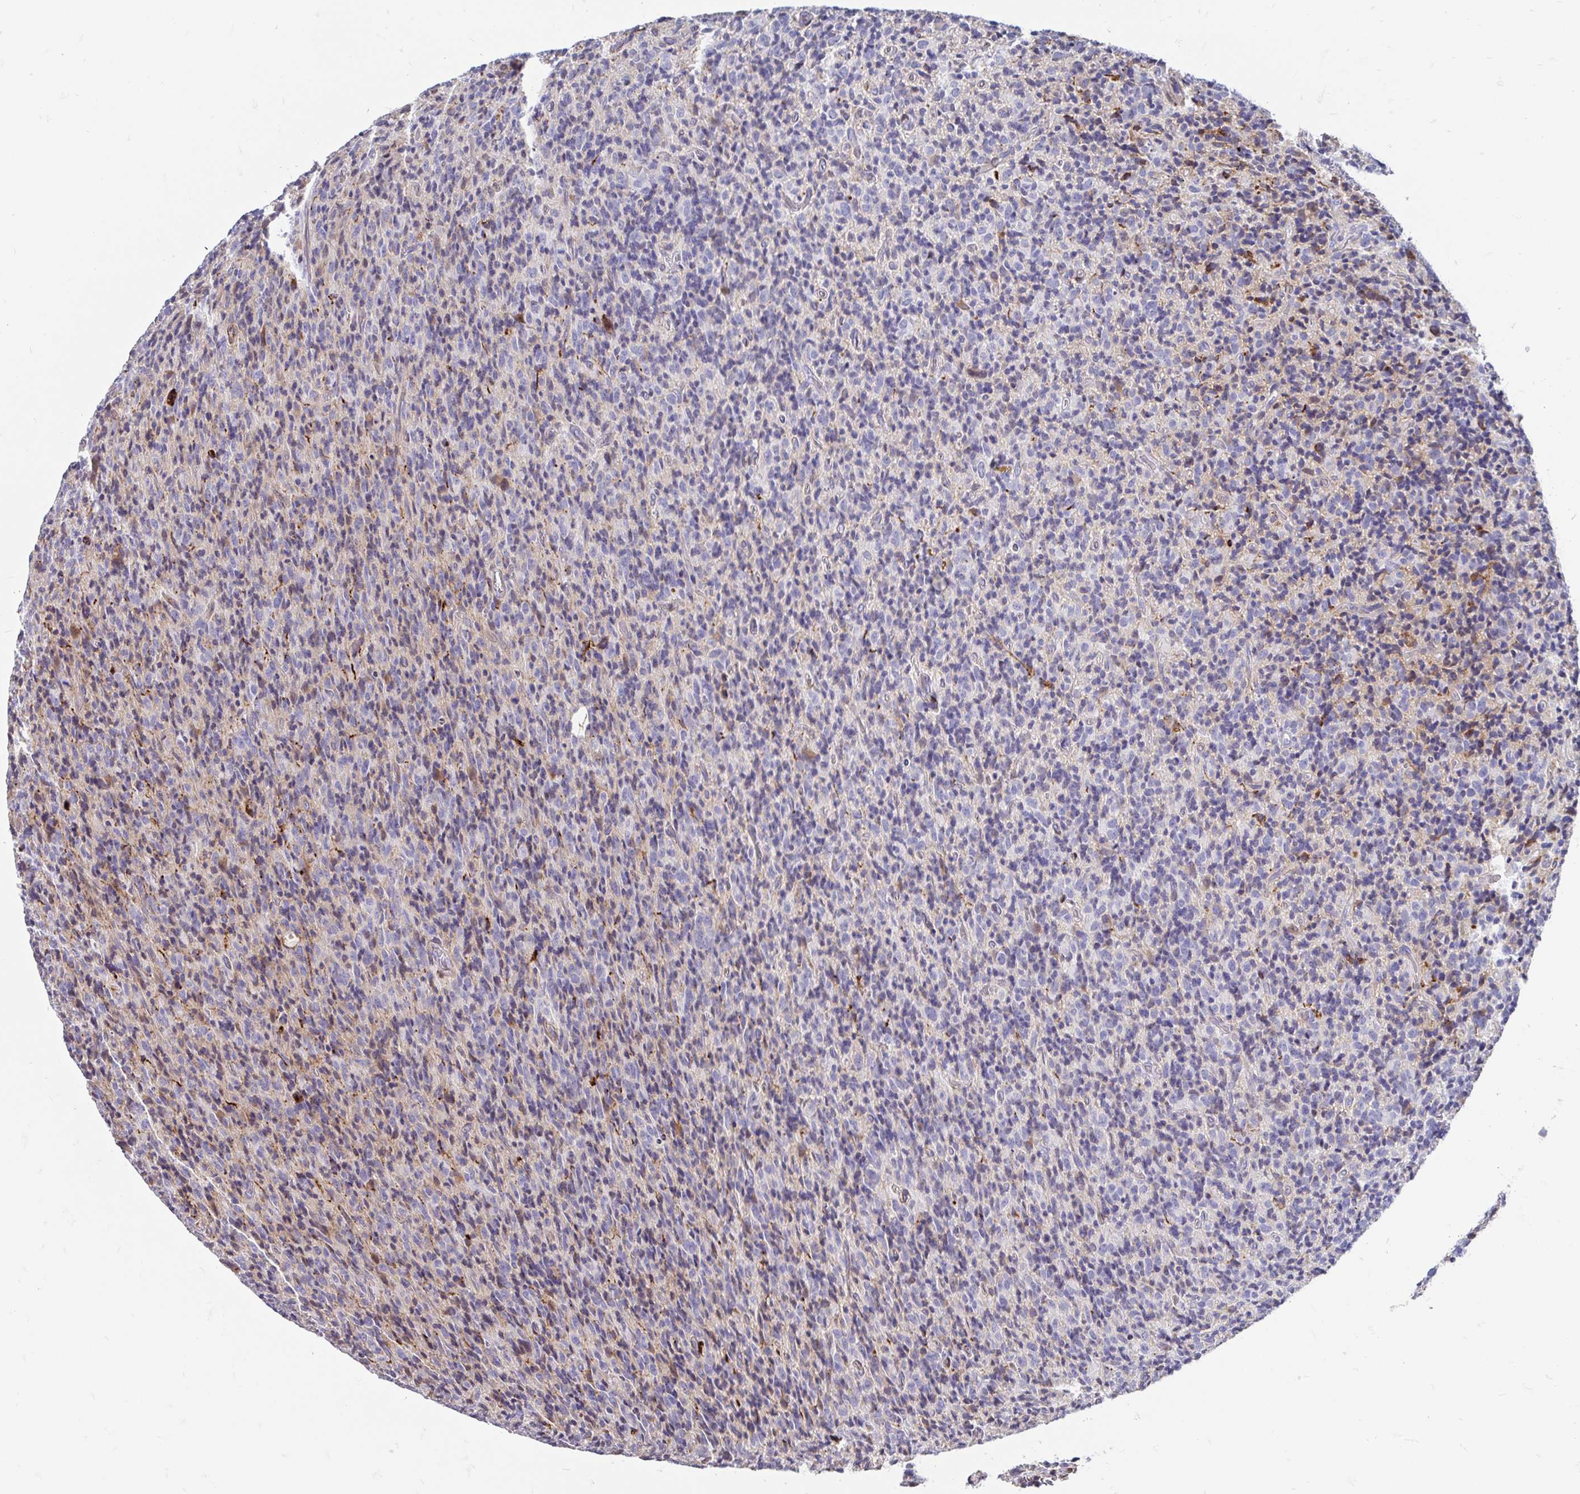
{"staining": {"intensity": "negative", "quantity": "none", "location": "none"}, "tissue": "glioma", "cell_type": "Tumor cells", "image_type": "cancer", "snomed": [{"axis": "morphology", "description": "Glioma, malignant, High grade"}, {"axis": "topography", "description": "Brain"}], "caption": "This histopathology image is of malignant glioma (high-grade) stained with IHC to label a protein in brown with the nuclei are counter-stained blue. There is no staining in tumor cells.", "gene": "CDKL1", "patient": {"sex": "male", "age": 76}}